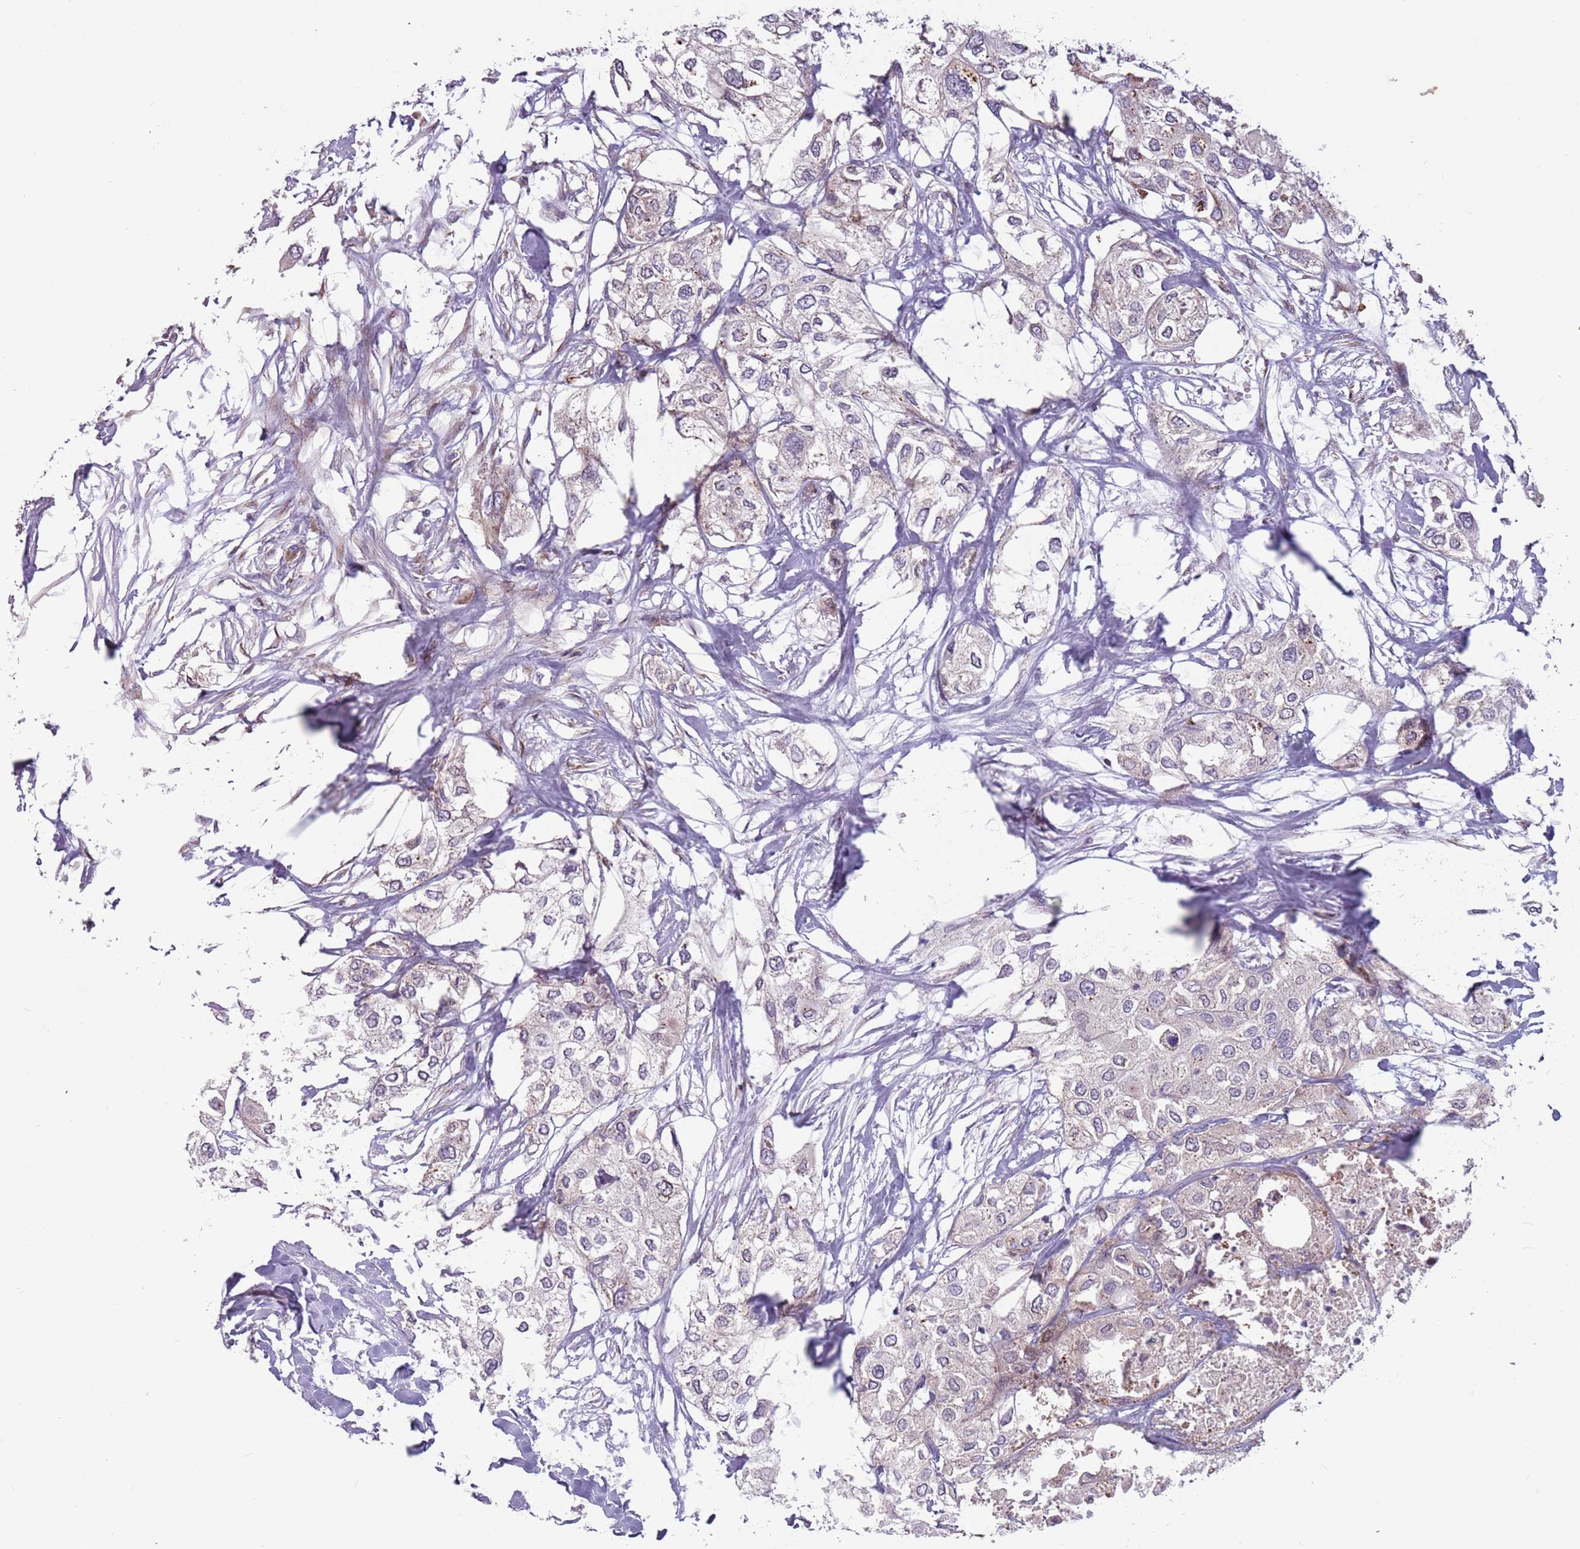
{"staining": {"intensity": "negative", "quantity": "none", "location": "none"}, "tissue": "urothelial cancer", "cell_type": "Tumor cells", "image_type": "cancer", "snomed": [{"axis": "morphology", "description": "Urothelial carcinoma, High grade"}, {"axis": "topography", "description": "Urinary bladder"}], "caption": "Immunohistochemistry micrograph of neoplastic tissue: high-grade urothelial carcinoma stained with DAB shows no significant protein positivity in tumor cells.", "gene": "CCDC150", "patient": {"sex": "male", "age": 64}}